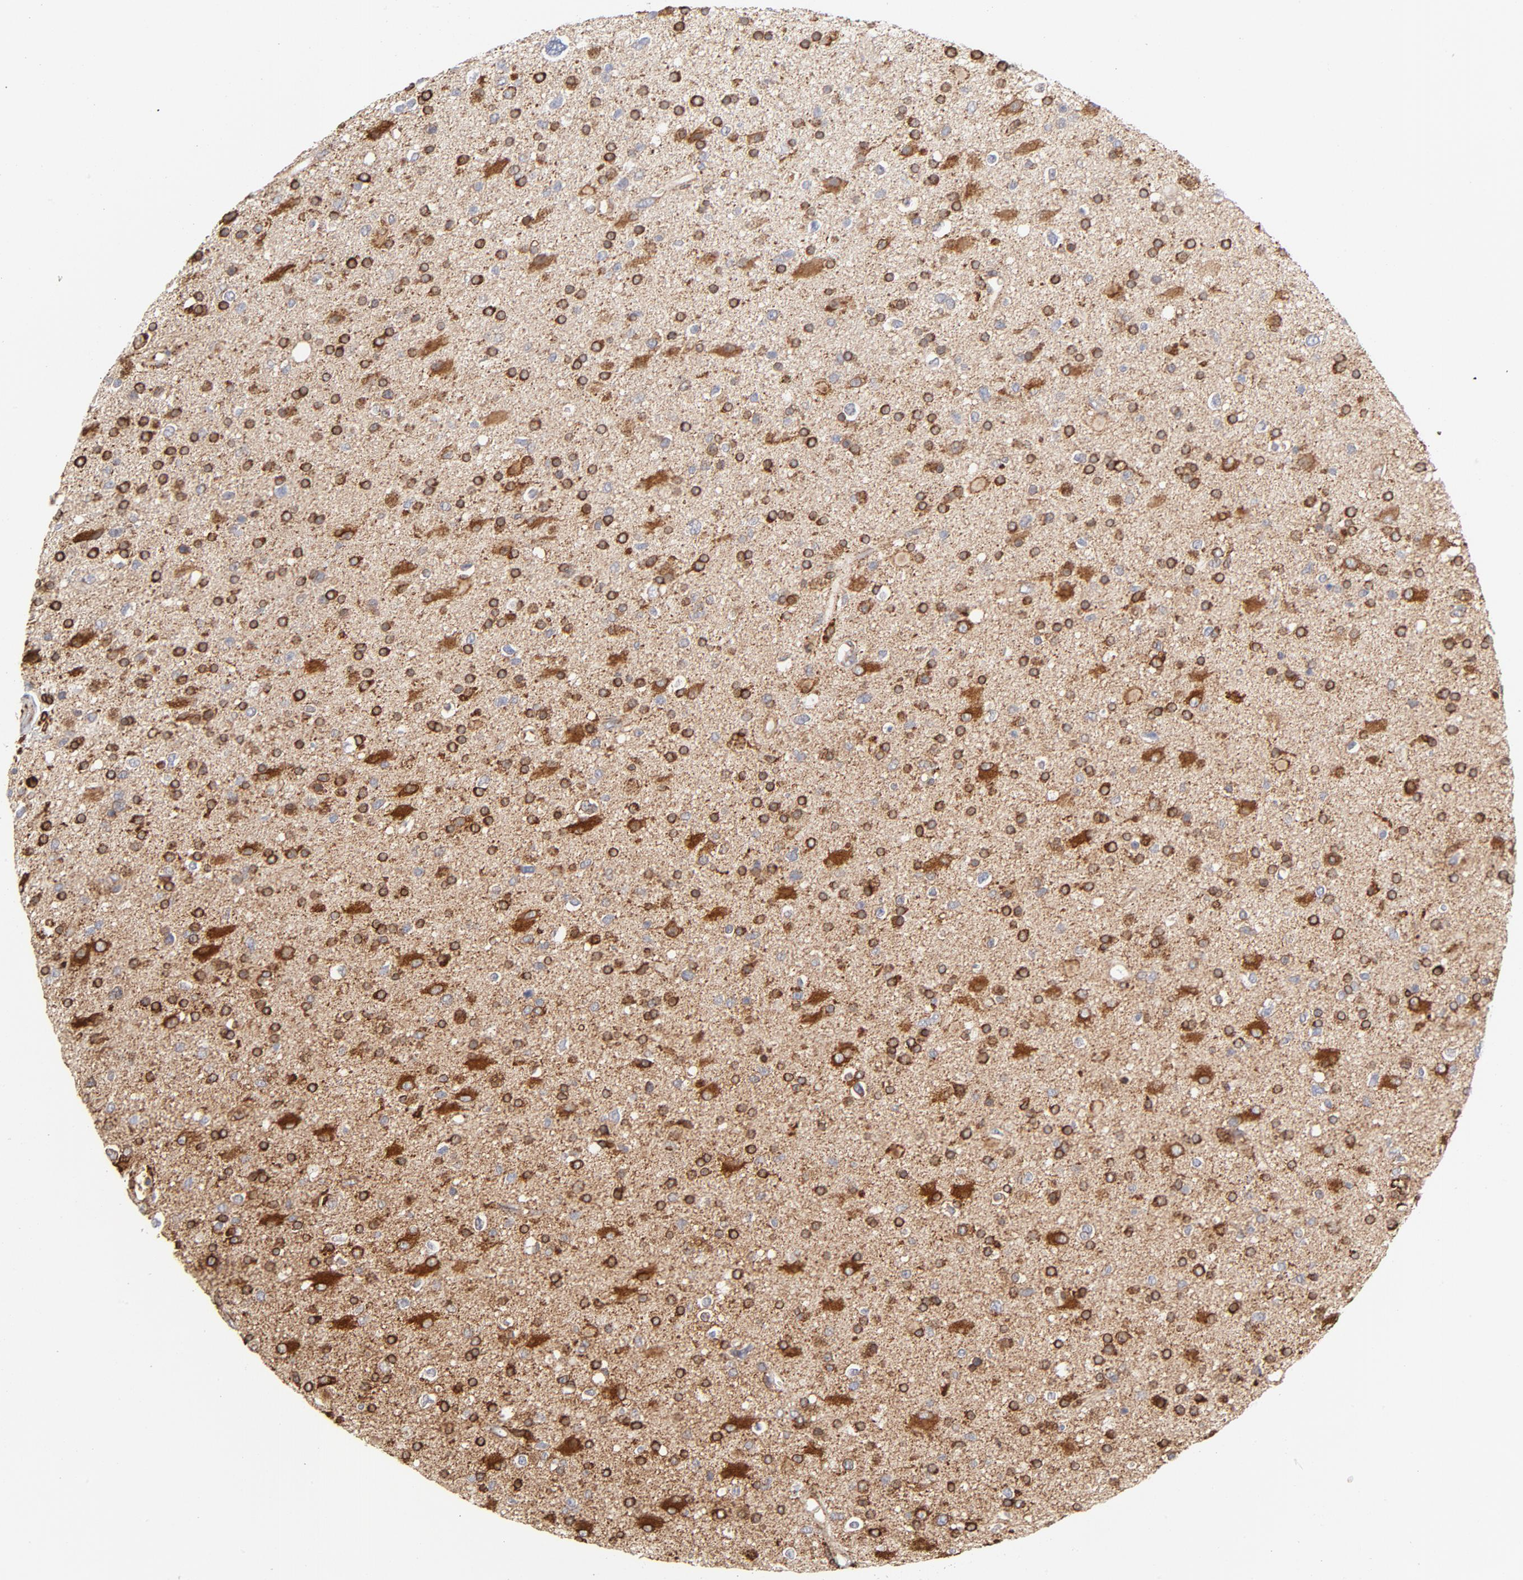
{"staining": {"intensity": "strong", "quantity": ">75%", "location": "cytoplasmic/membranous"}, "tissue": "glioma", "cell_type": "Tumor cells", "image_type": "cancer", "snomed": [{"axis": "morphology", "description": "Glioma, malignant, High grade"}, {"axis": "topography", "description": "Brain"}], "caption": "DAB (3,3'-diaminobenzidine) immunohistochemical staining of human malignant glioma (high-grade) demonstrates strong cytoplasmic/membranous protein positivity in approximately >75% of tumor cells.", "gene": "CANX", "patient": {"sex": "male", "age": 33}}